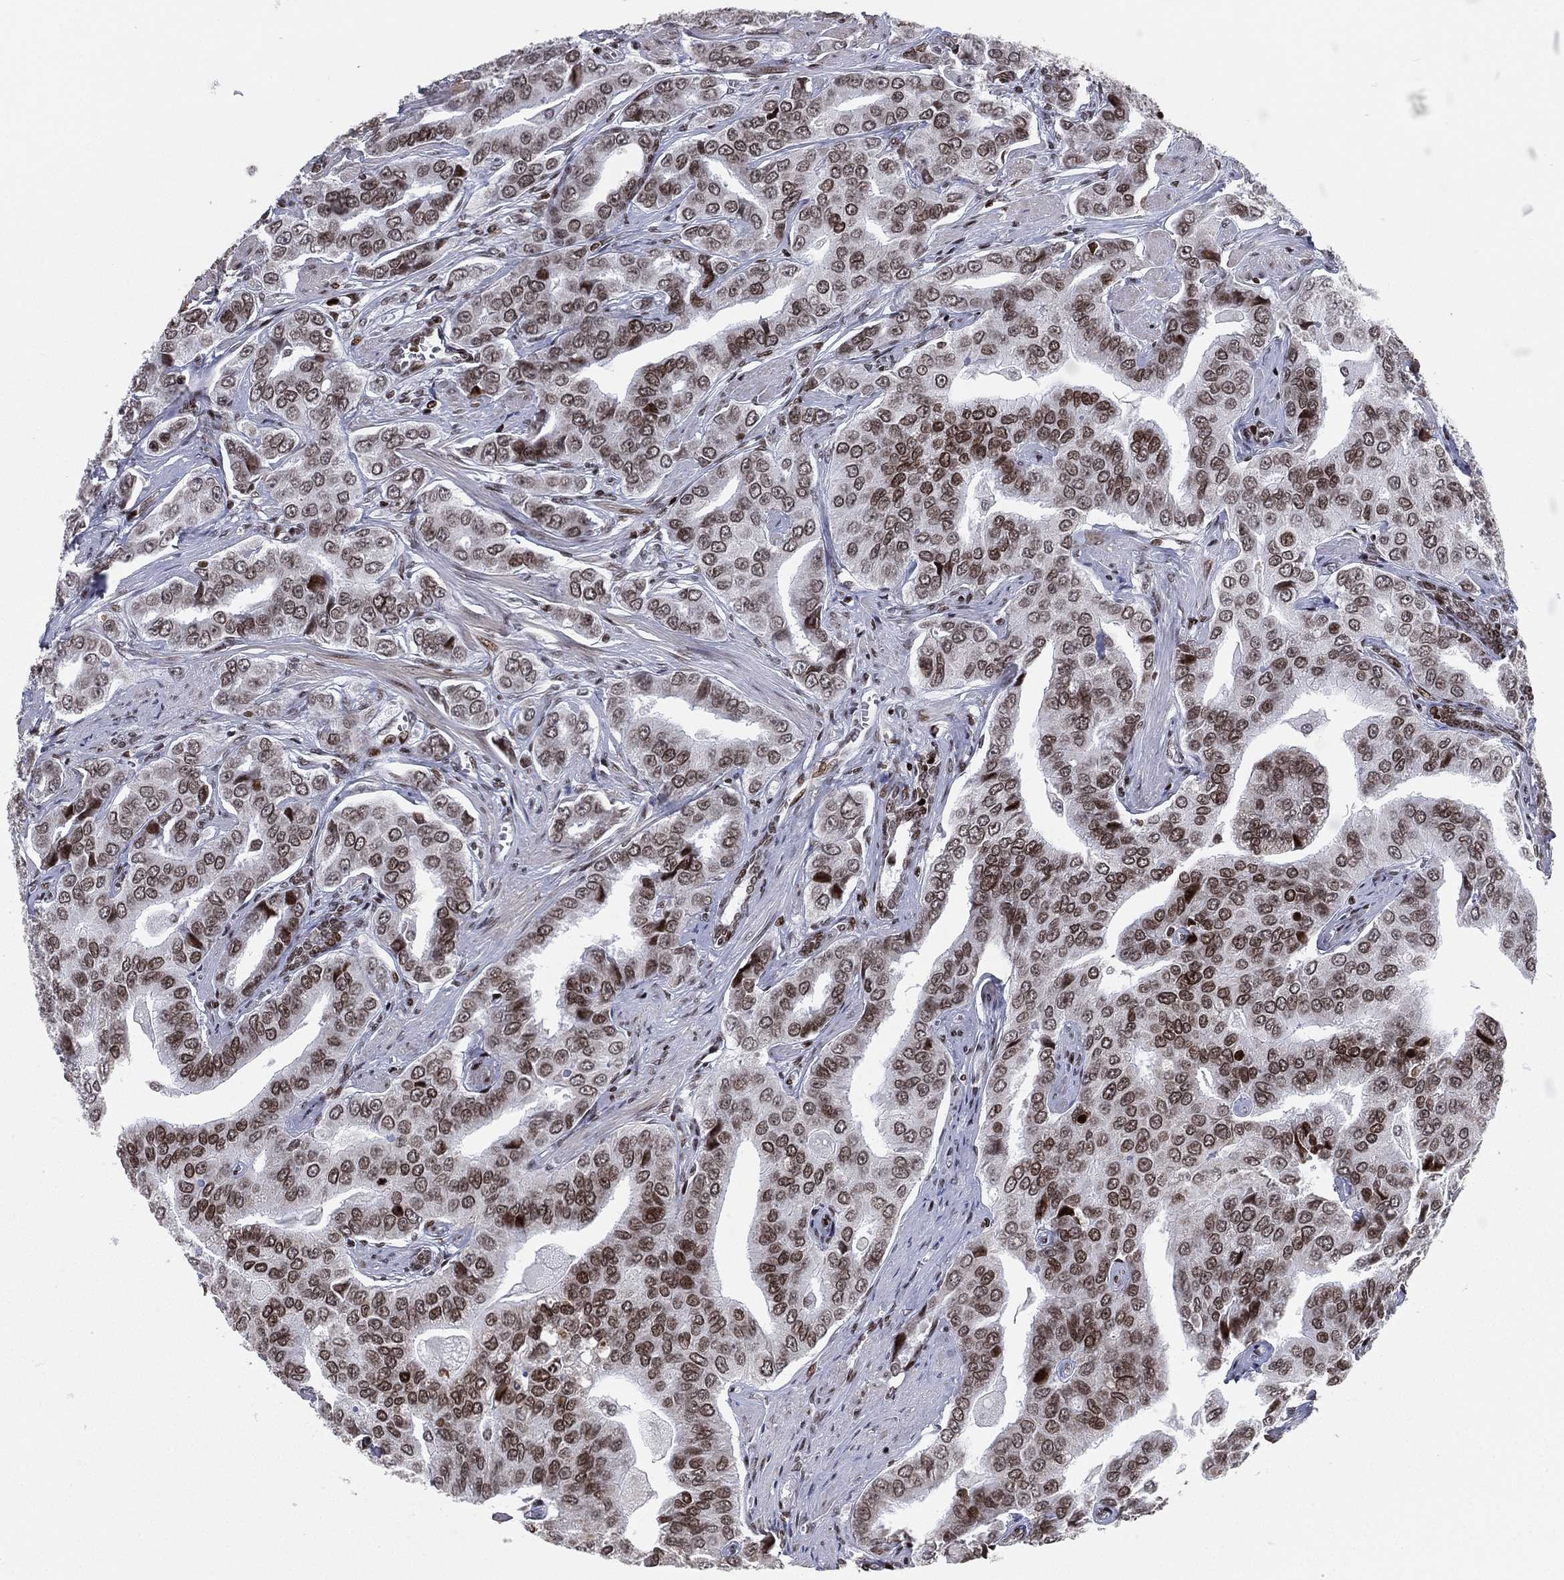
{"staining": {"intensity": "moderate", "quantity": "25%-75%", "location": "nuclear"}, "tissue": "prostate cancer", "cell_type": "Tumor cells", "image_type": "cancer", "snomed": [{"axis": "morphology", "description": "Adenocarcinoma, NOS"}, {"axis": "topography", "description": "Prostate and seminal vesicle, NOS"}, {"axis": "topography", "description": "Prostate"}], "caption": "Immunohistochemistry micrograph of prostate cancer (adenocarcinoma) stained for a protein (brown), which shows medium levels of moderate nuclear positivity in approximately 25%-75% of tumor cells.", "gene": "MFSD14A", "patient": {"sex": "male", "age": 69}}